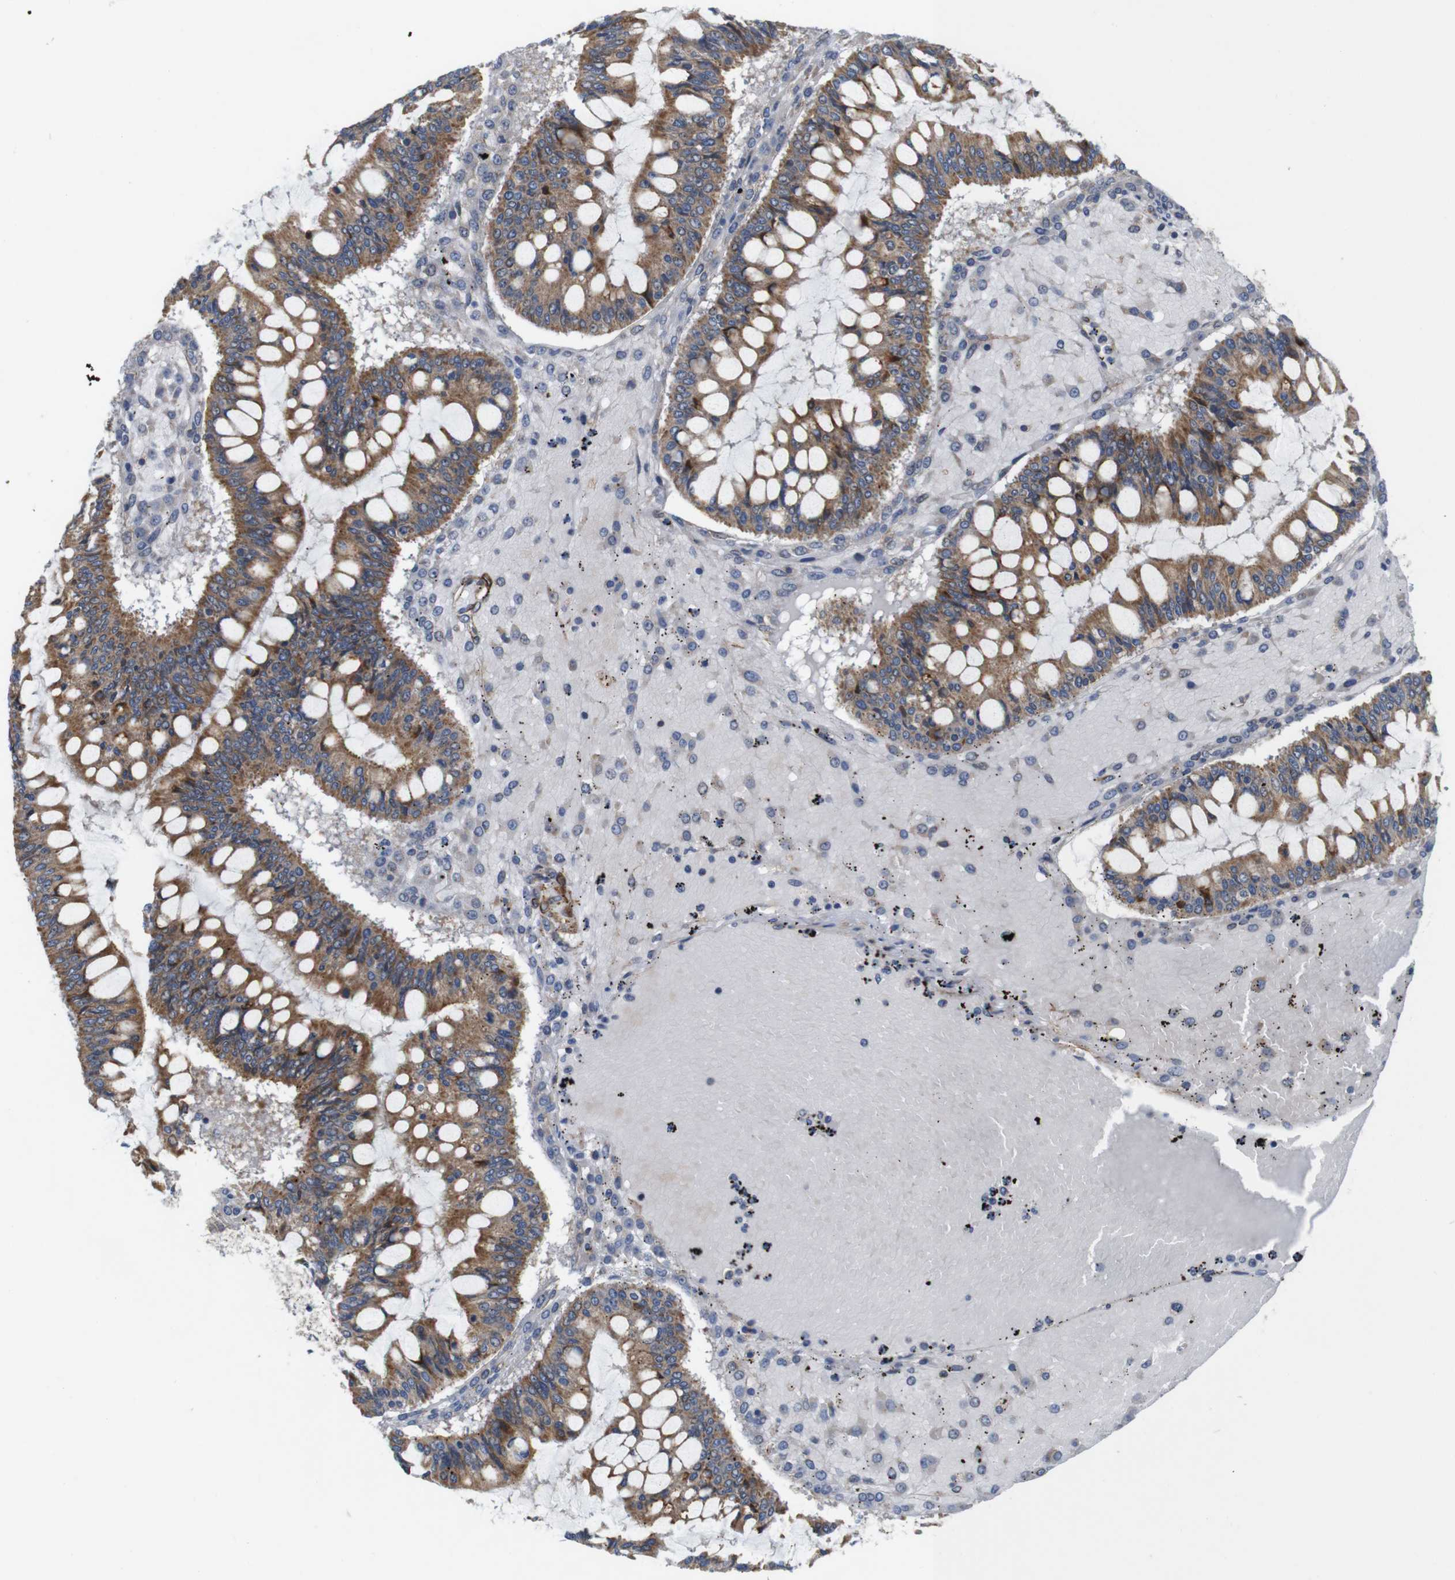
{"staining": {"intensity": "moderate", "quantity": ">75%", "location": "cytoplasmic/membranous"}, "tissue": "ovarian cancer", "cell_type": "Tumor cells", "image_type": "cancer", "snomed": [{"axis": "morphology", "description": "Cystadenocarcinoma, mucinous, NOS"}, {"axis": "topography", "description": "Ovary"}], "caption": "IHC image of human ovarian mucinous cystadenocarcinoma stained for a protein (brown), which shows medium levels of moderate cytoplasmic/membranous staining in about >75% of tumor cells.", "gene": "GGT7", "patient": {"sex": "female", "age": 73}}